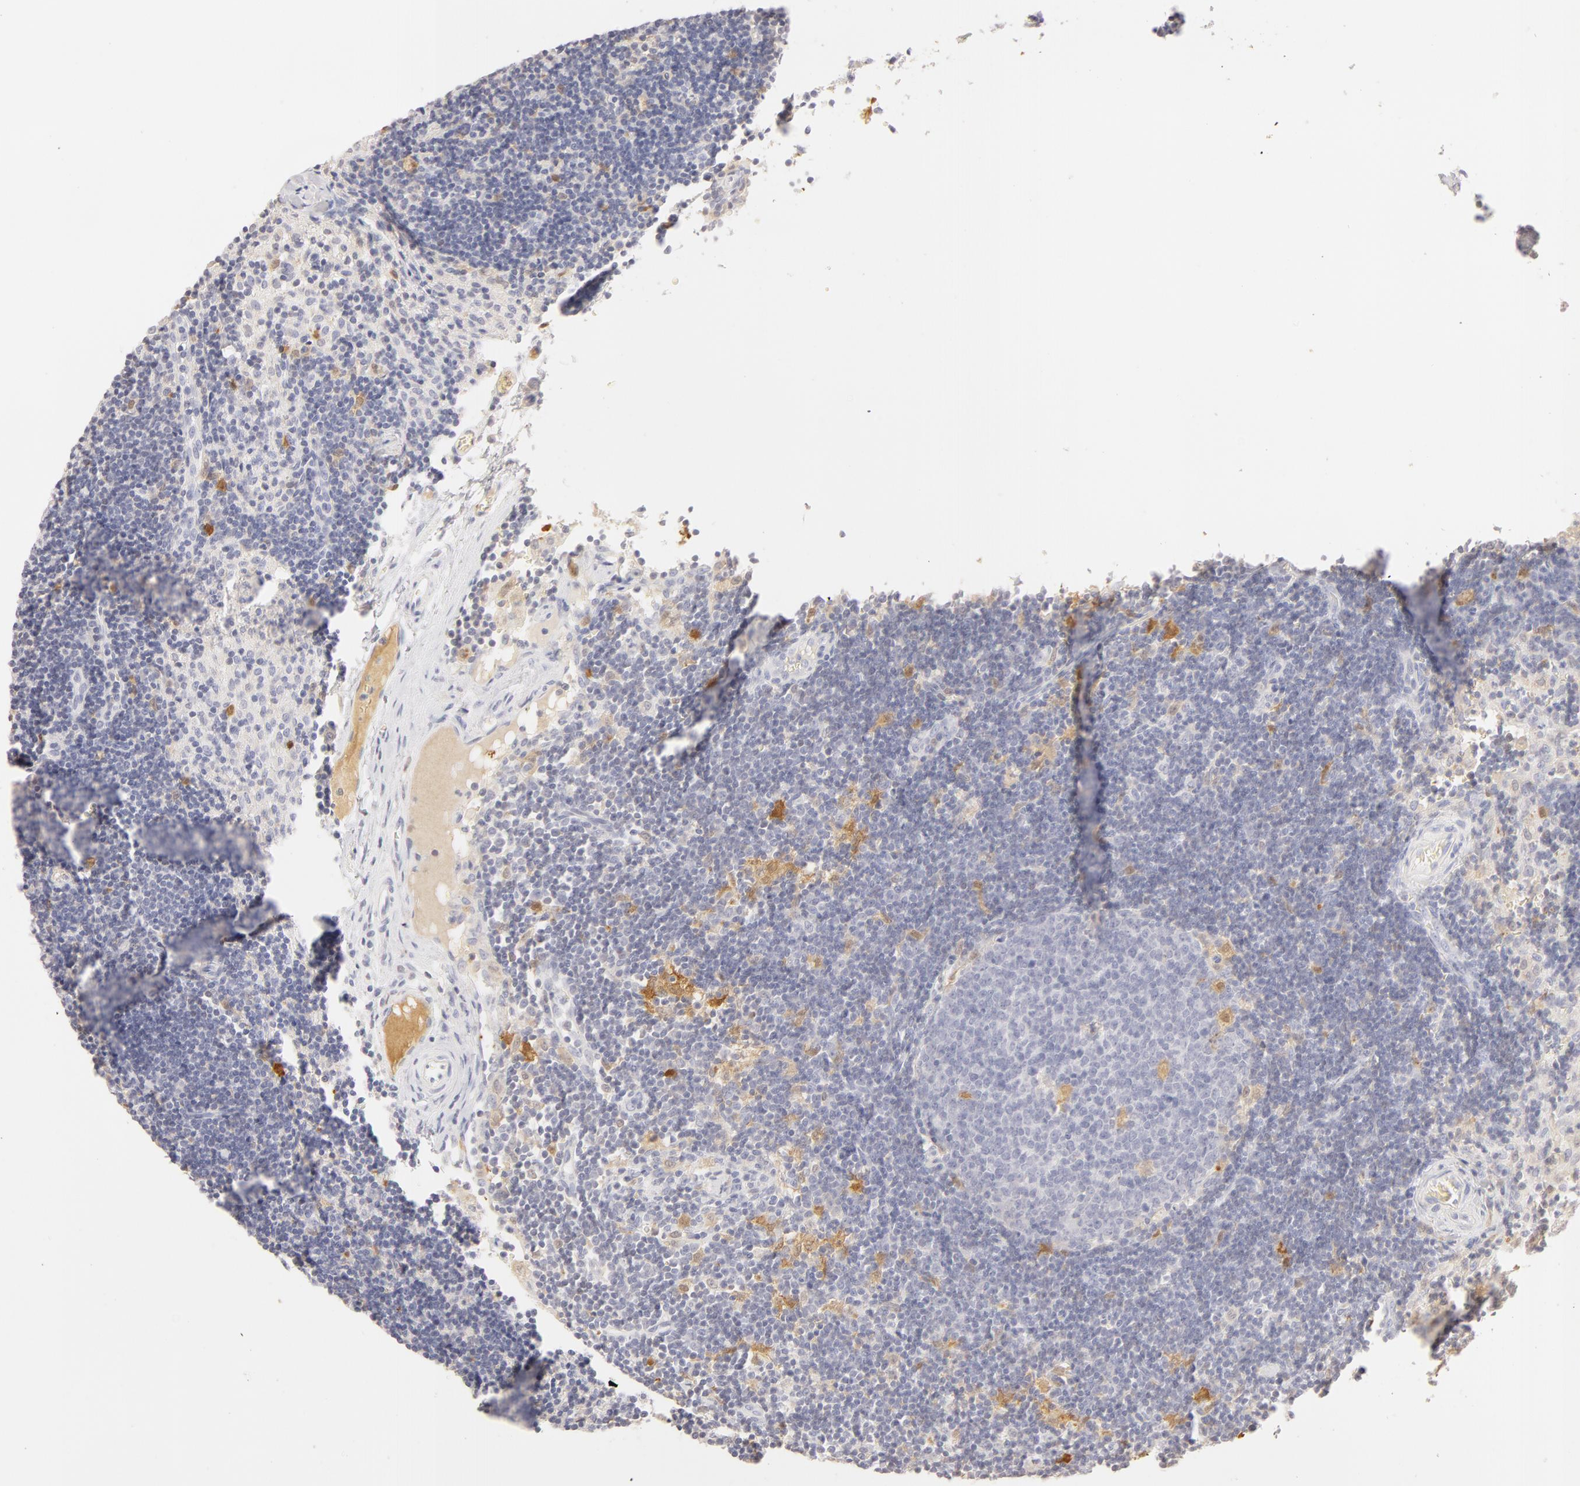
{"staining": {"intensity": "moderate", "quantity": "<25%", "location": "cytoplasmic/membranous,nuclear"}, "tissue": "lymph node", "cell_type": "Germinal center cells", "image_type": "normal", "snomed": [{"axis": "morphology", "description": "Normal tissue, NOS"}, {"axis": "morphology", "description": "Inflammation, NOS"}, {"axis": "topography", "description": "Lymph node"}, {"axis": "topography", "description": "Salivary gland"}], "caption": "A brown stain shows moderate cytoplasmic/membranous,nuclear staining of a protein in germinal center cells of benign human lymph node. Nuclei are stained in blue.", "gene": "CA2", "patient": {"sex": "male", "age": 3}}